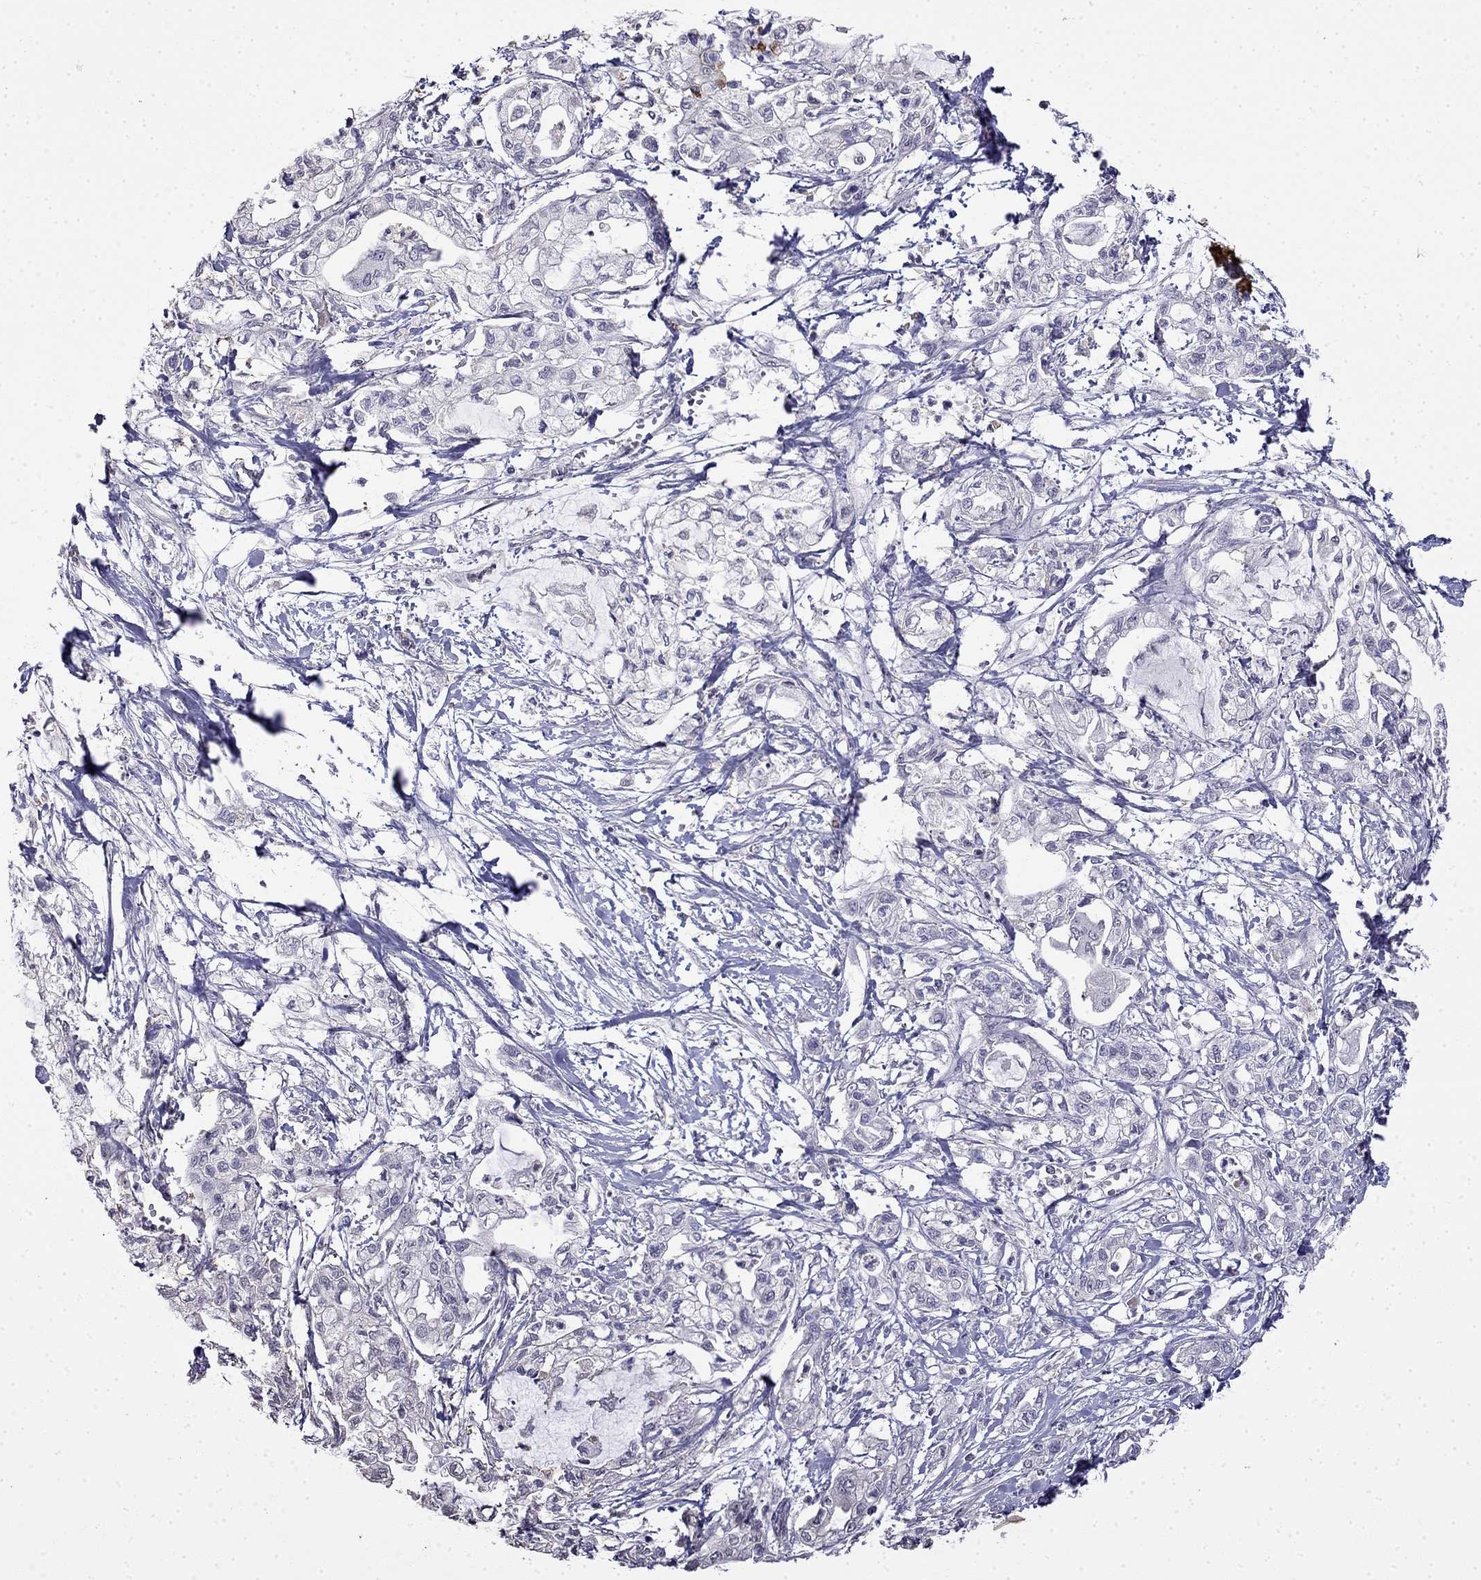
{"staining": {"intensity": "negative", "quantity": "none", "location": "none"}, "tissue": "pancreatic cancer", "cell_type": "Tumor cells", "image_type": "cancer", "snomed": [{"axis": "morphology", "description": "Adenocarcinoma, NOS"}, {"axis": "topography", "description": "Pancreas"}], "caption": "Immunohistochemical staining of pancreatic cancer (adenocarcinoma) shows no significant positivity in tumor cells.", "gene": "GUCA1B", "patient": {"sex": "male", "age": 54}}